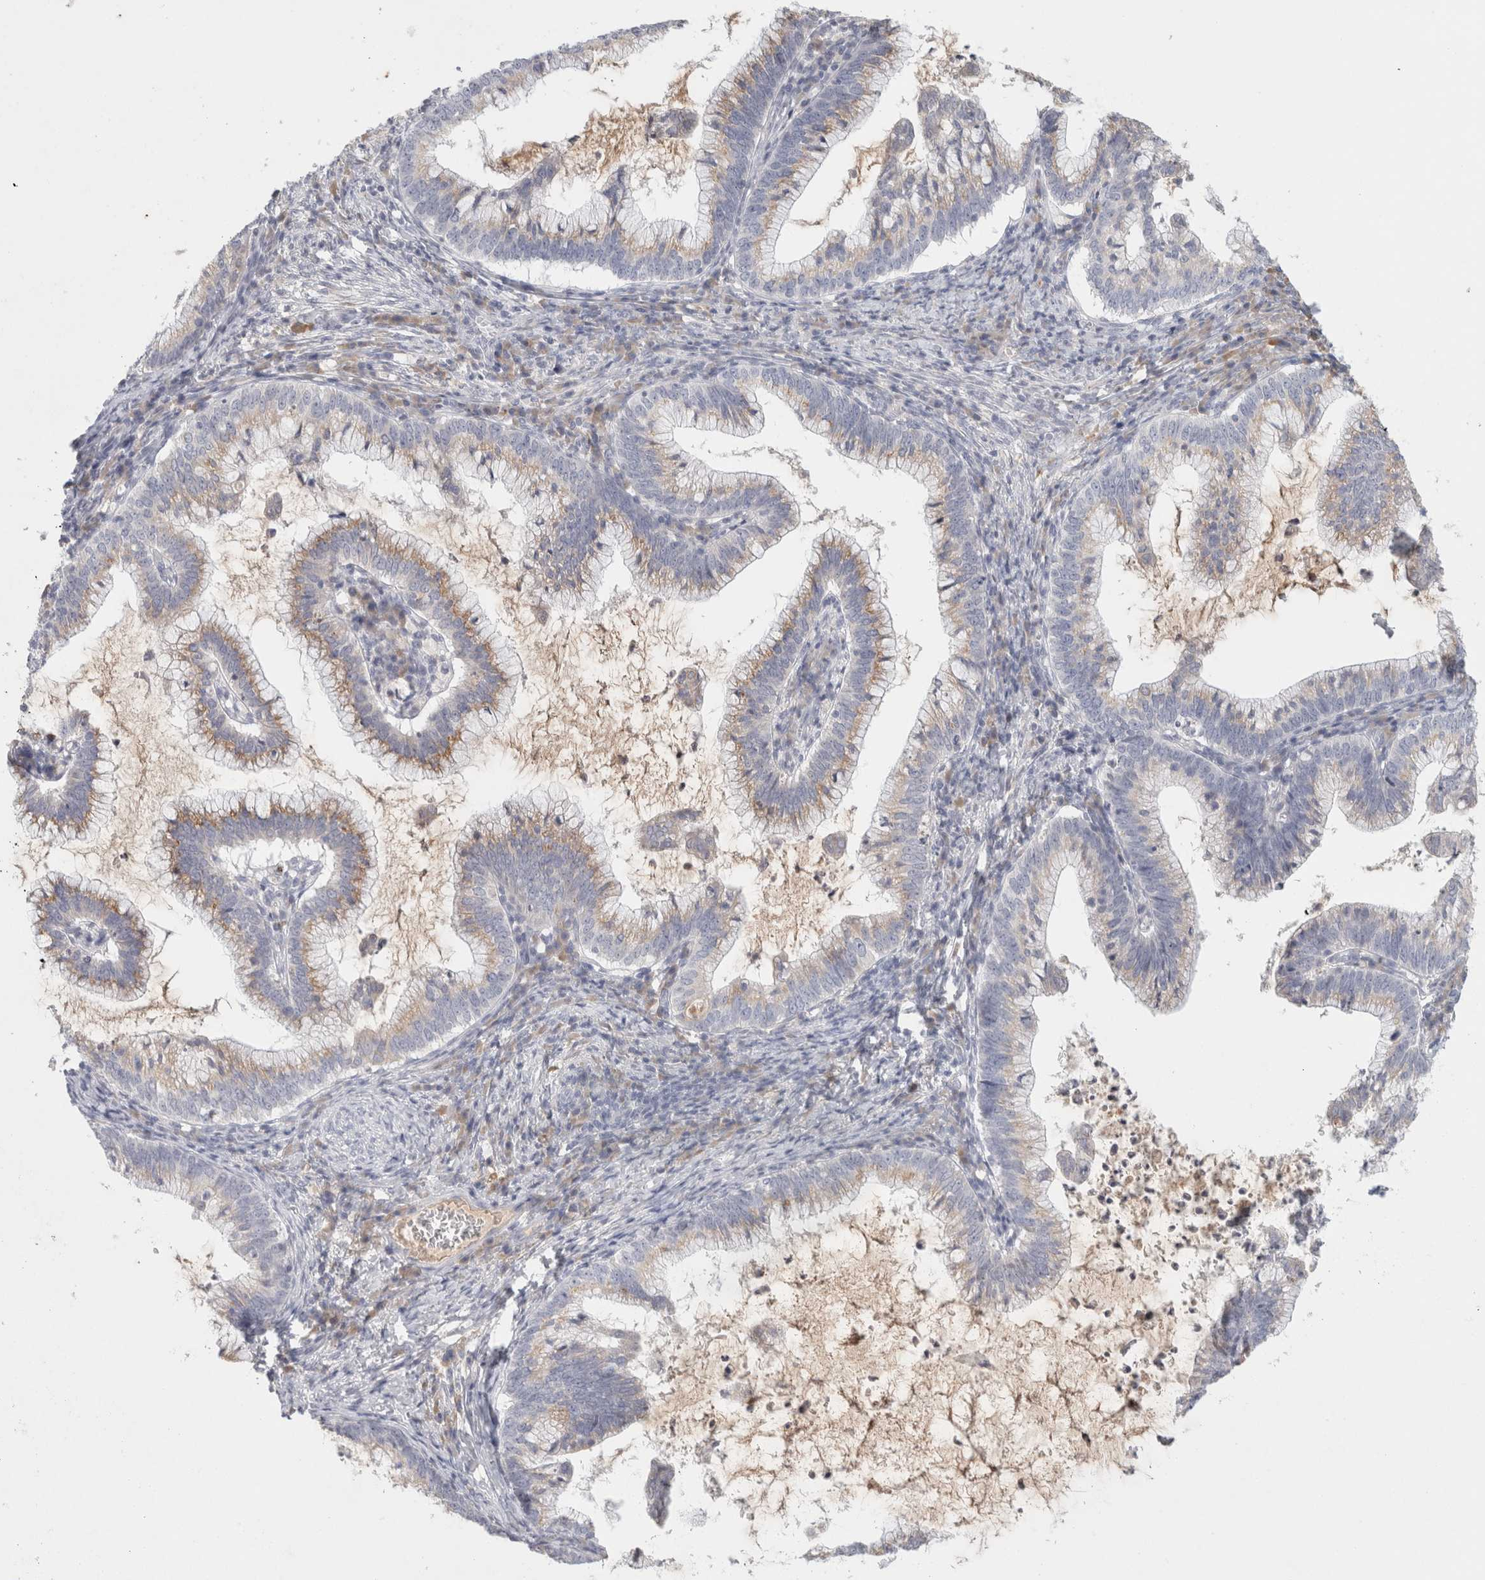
{"staining": {"intensity": "weak", "quantity": ">75%", "location": "cytoplasmic/membranous"}, "tissue": "cervical cancer", "cell_type": "Tumor cells", "image_type": "cancer", "snomed": [{"axis": "morphology", "description": "Adenocarcinoma, NOS"}, {"axis": "topography", "description": "Cervix"}], "caption": "DAB immunohistochemical staining of cervical cancer (adenocarcinoma) exhibits weak cytoplasmic/membranous protein positivity in about >75% of tumor cells.", "gene": "STK31", "patient": {"sex": "female", "age": 36}}